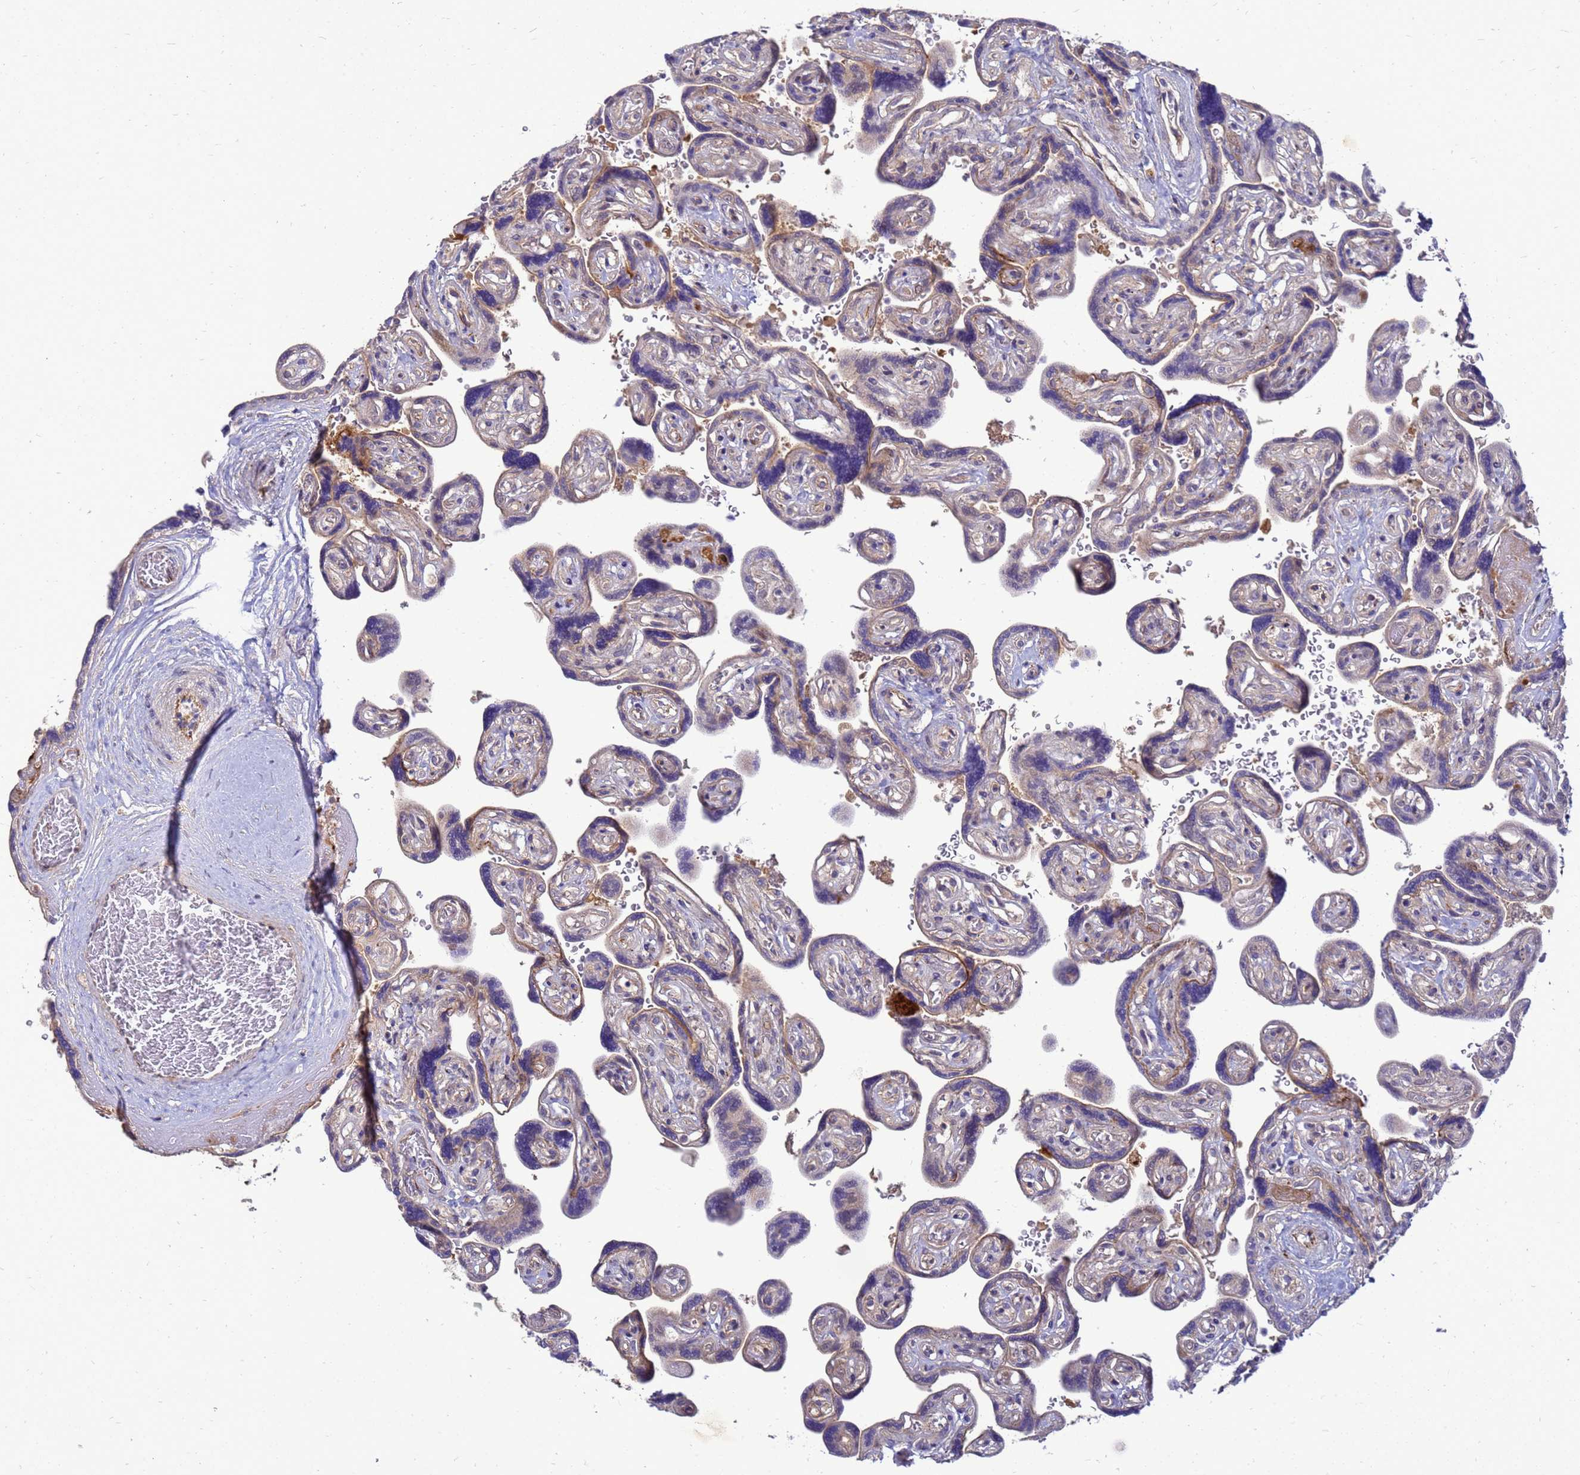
{"staining": {"intensity": "moderate", "quantity": "<25%", "location": "cytoplasmic/membranous,nuclear"}, "tissue": "placenta", "cell_type": "Decidual cells", "image_type": "normal", "snomed": [{"axis": "morphology", "description": "Normal tissue, NOS"}, {"axis": "topography", "description": "Placenta"}], "caption": "Human placenta stained with a protein marker demonstrates moderate staining in decidual cells.", "gene": "ENOPH1", "patient": {"sex": "female", "age": 32}}